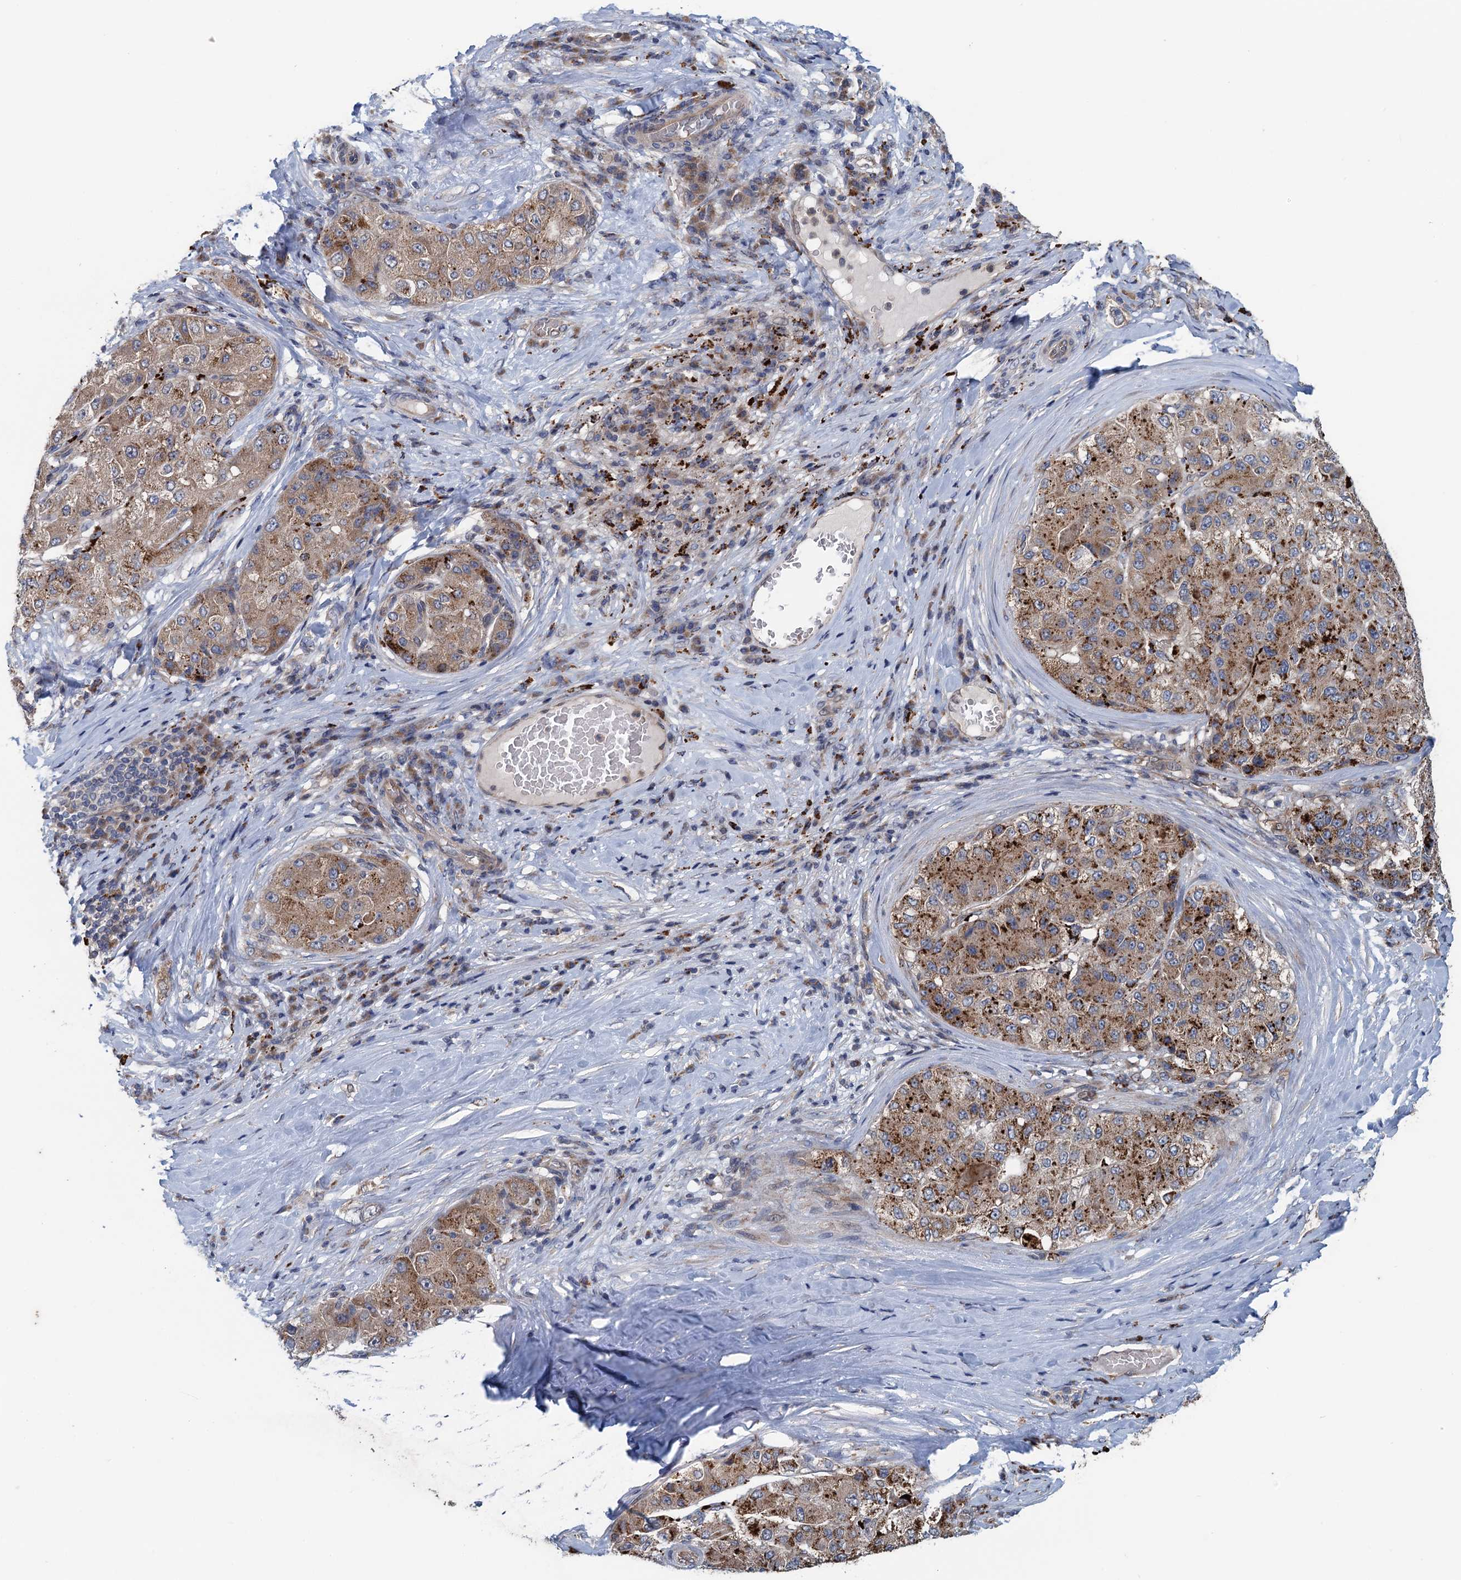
{"staining": {"intensity": "moderate", "quantity": ">75%", "location": "cytoplasmic/membranous"}, "tissue": "liver cancer", "cell_type": "Tumor cells", "image_type": "cancer", "snomed": [{"axis": "morphology", "description": "Carcinoma, Hepatocellular, NOS"}, {"axis": "topography", "description": "Liver"}], "caption": "This image reveals immunohistochemistry (IHC) staining of liver hepatocellular carcinoma, with medium moderate cytoplasmic/membranous expression in about >75% of tumor cells.", "gene": "KBTBD8", "patient": {"sex": "male", "age": 80}}